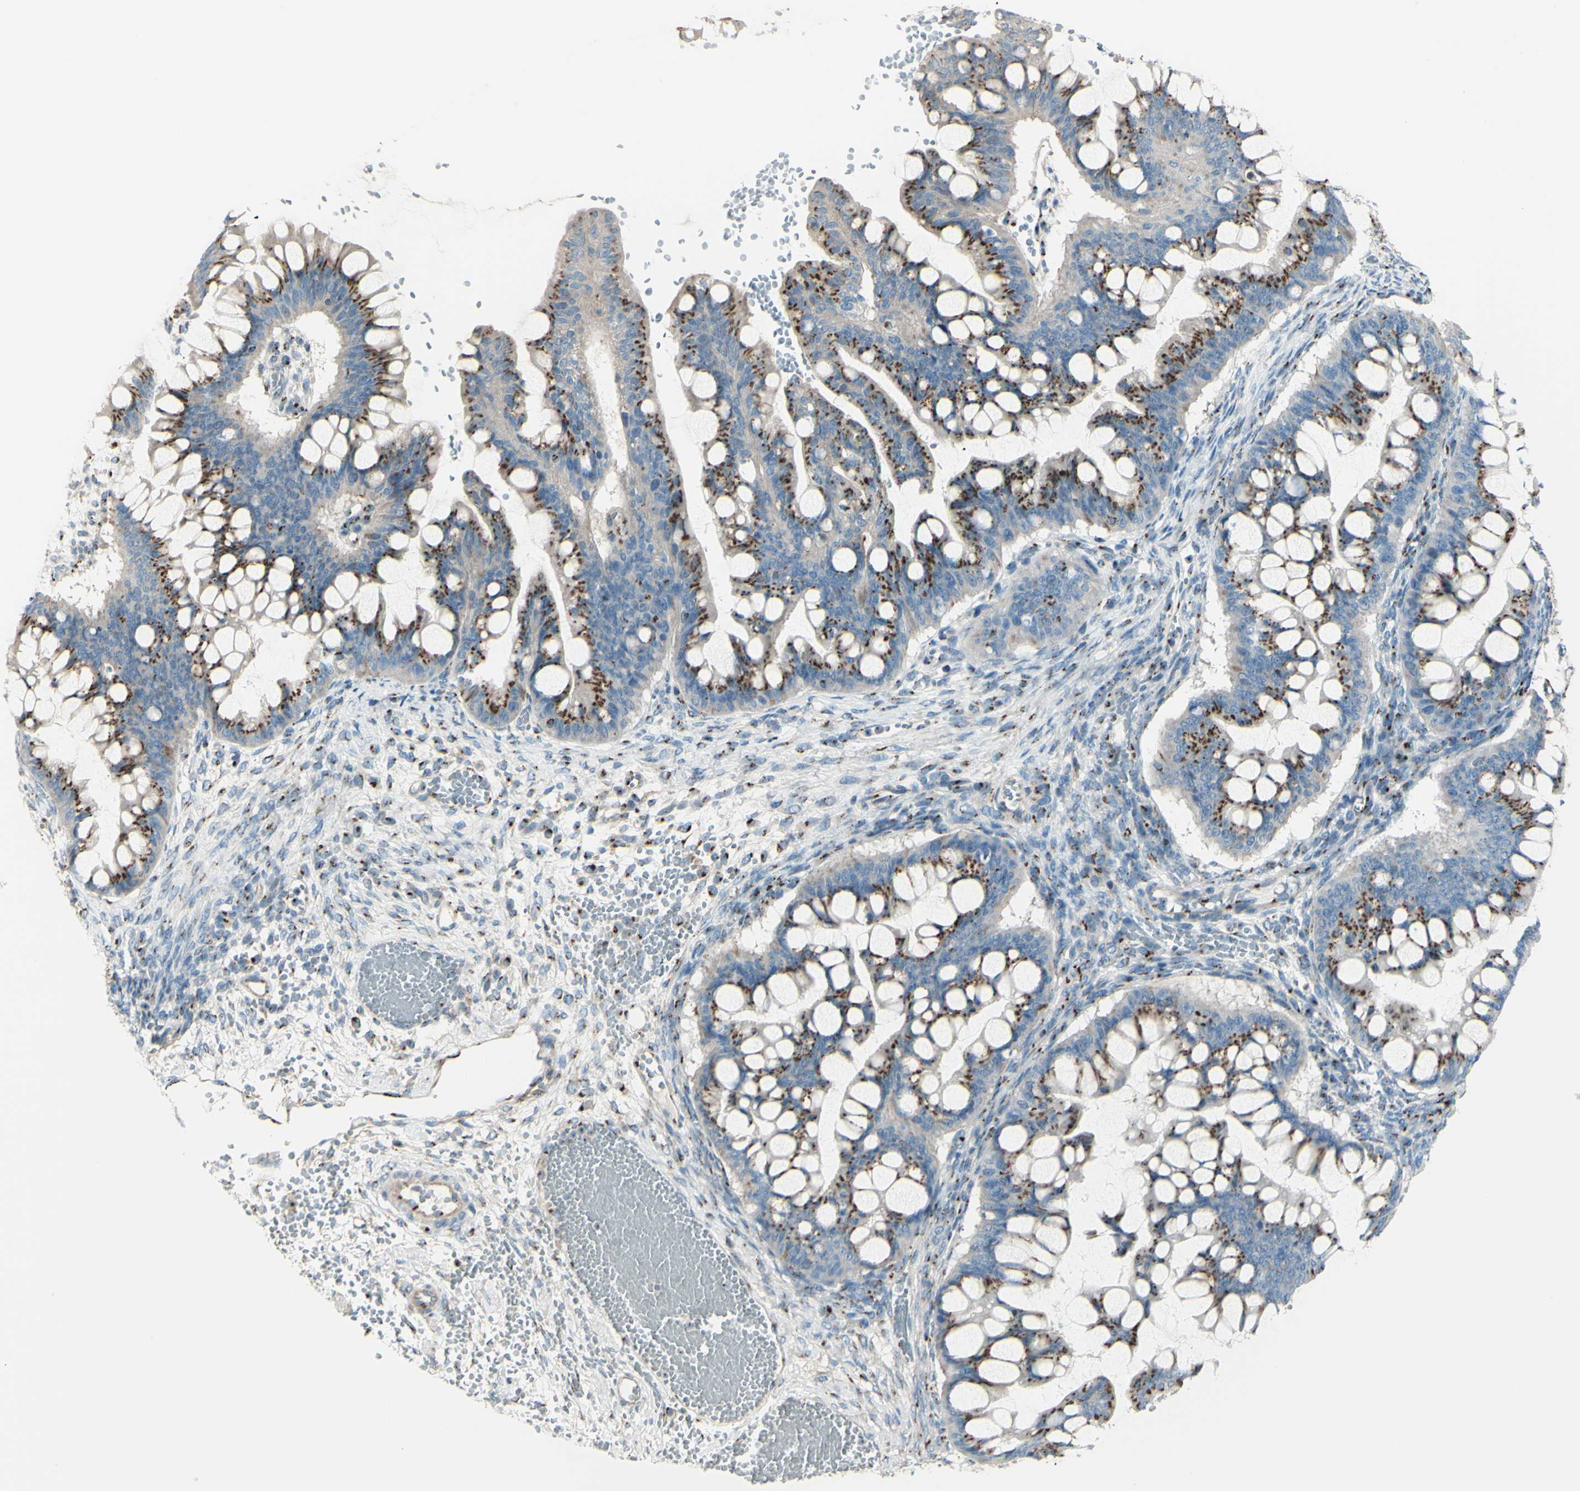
{"staining": {"intensity": "strong", "quantity": ">75%", "location": "cytoplasmic/membranous"}, "tissue": "ovarian cancer", "cell_type": "Tumor cells", "image_type": "cancer", "snomed": [{"axis": "morphology", "description": "Cystadenocarcinoma, mucinous, NOS"}, {"axis": "topography", "description": "Ovary"}], "caption": "The histopathology image shows a brown stain indicating the presence of a protein in the cytoplasmic/membranous of tumor cells in mucinous cystadenocarcinoma (ovarian).", "gene": "B4GALT1", "patient": {"sex": "female", "age": 73}}